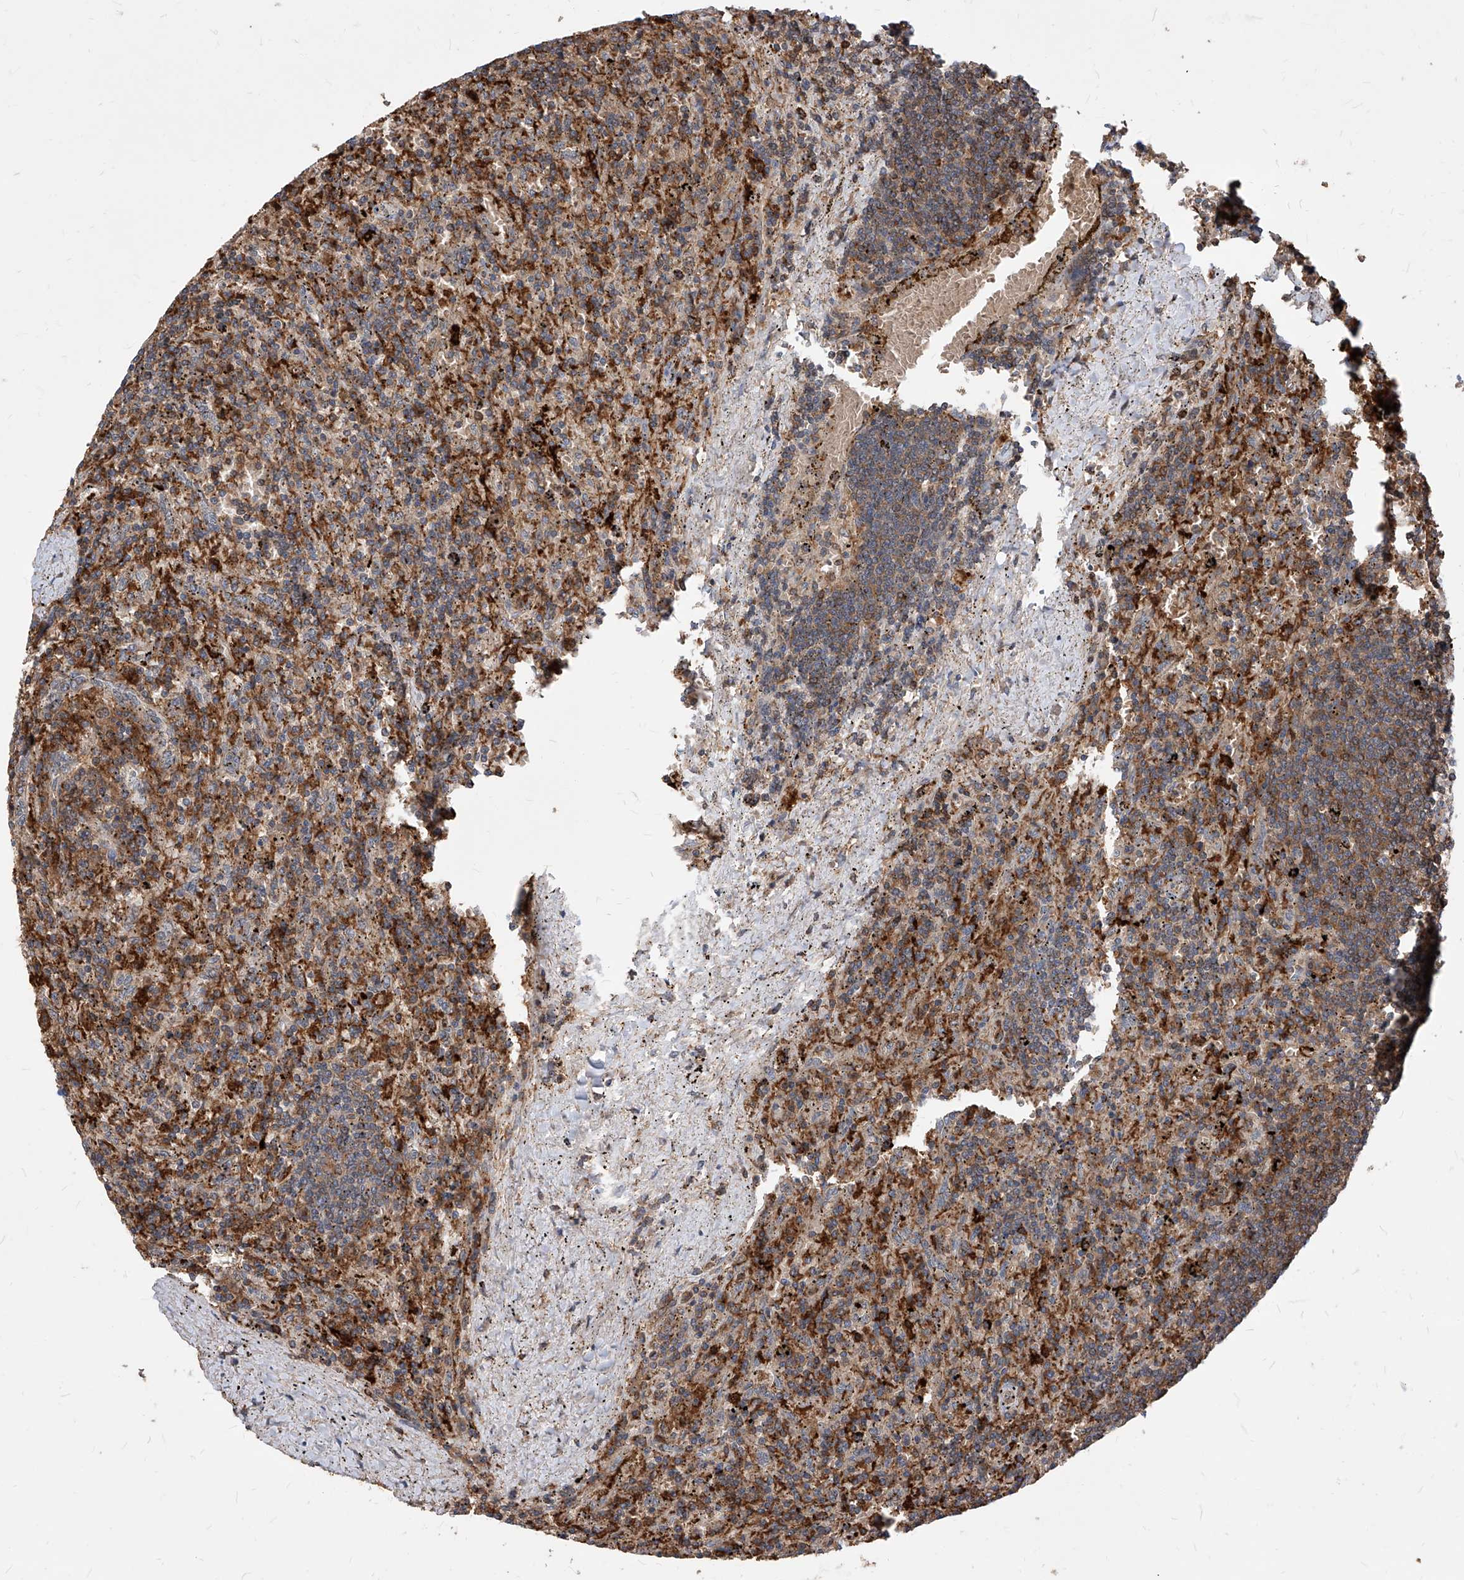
{"staining": {"intensity": "moderate", "quantity": "25%-75%", "location": "cytoplasmic/membranous,nuclear"}, "tissue": "lymphoma", "cell_type": "Tumor cells", "image_type": "cancer", "snomed": [{"axis": "morphology", "description": "Malignant lymphoma, non-Hodgkin's type, Low grade"}, {"axis": "topography", "description": "Spleen"}], "caption": "Protein expression analysis of human malignant lymphoma, non-Hodgkin's type (low-grade) reveals moderate cytoplasmic/membranous and nuclear positivity in approximately 25%-75% of tumor cells.", "gene": "ABRACL", "patient": {"sex": "male", "age": 76}}